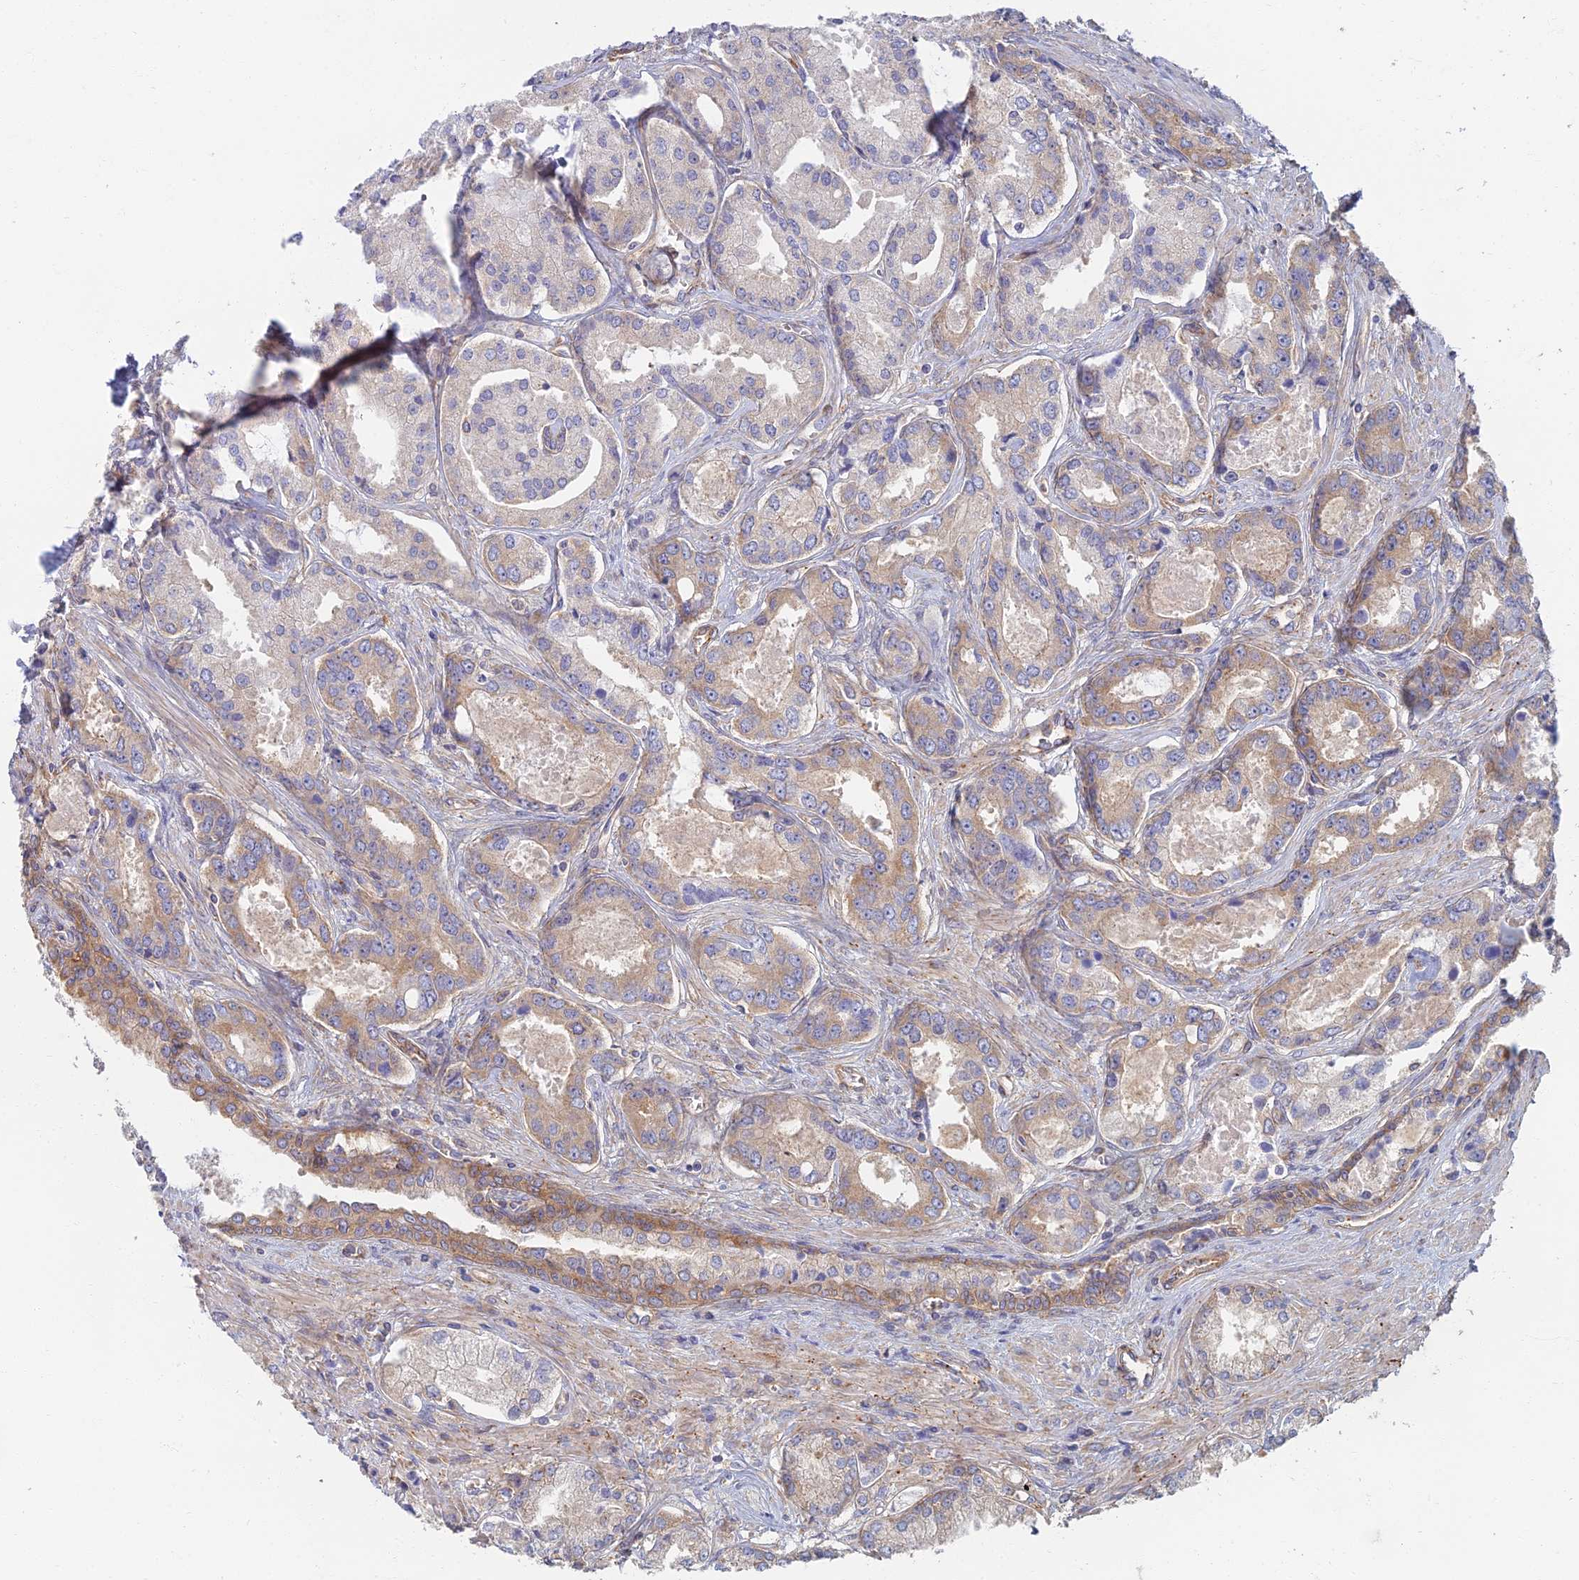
{"staining": {"intensity": "moderate", "quantity": "25%-75%", "location": "cytoplasmic/membranous"}, "tissue": "prostate cancer", "cell_type": "Tumor cells", "image_type": "cancer", "snomed": [{"axis": "morphology", "description": "Adenocarcinoma, Low grade"}, {"axis": "topography", "description": "Prostate"}], "caption": "Protein staining of low-grade adenocarcinoma (prostate) tissue displays moderate cytoplasmic/membranous positivity in about 25%-75% of tumor cells.", "gene": "RBSN", "patient": {"sex": "male", "age": 68}}